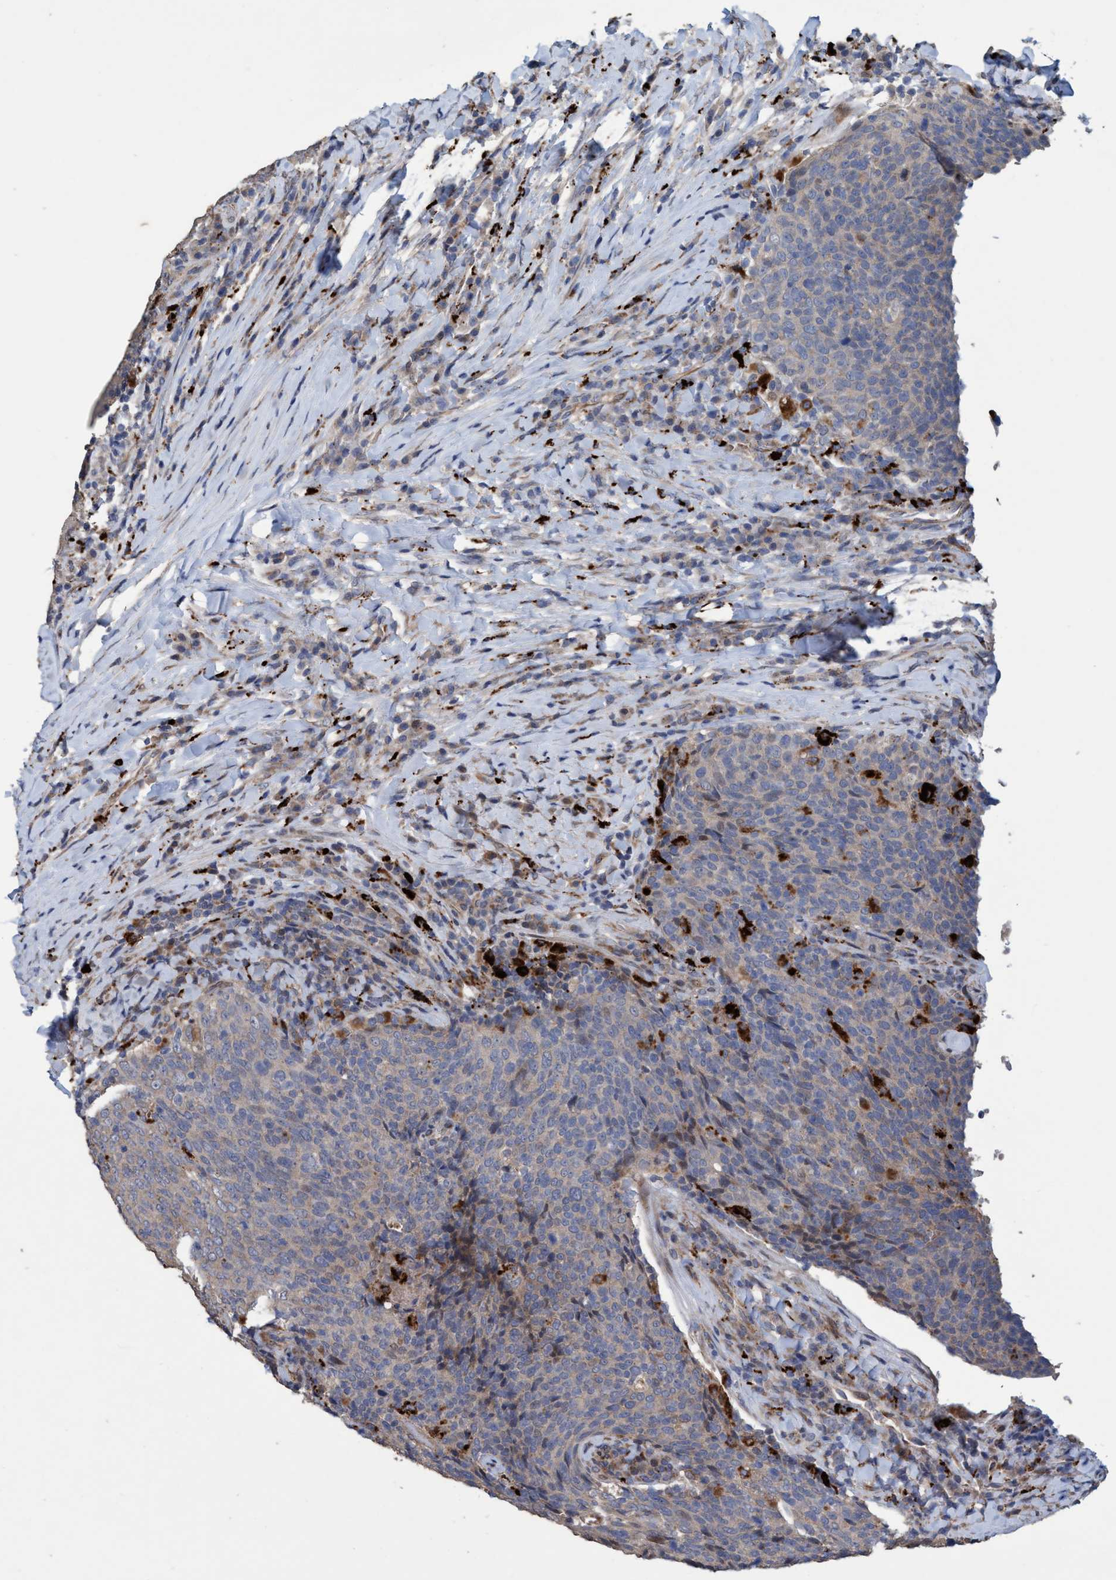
{"staining": {"intensity": "moderate", "quantity": "<25%", "location": "cytoplasmic/membranous"}, "tissue": "head and neck cancer", "cell_type": "Tumor cells", "image_type": "cancer", "snomed": [{"axis": "morphology", "description": "Squamous cell carcinoma, NOS"}, {"axis": "morphology", "description": "Squamous cell carcinoma, metastatic, NOS"}, {"axis": "topography", "description": "Lymph node"}, {"axis": "topography", "description": "Head-Neck"}], "caption": "Protein analysis of head and neck metastatic squamous cell carcinoma tissue displays moderate cytoplasmic/membranous positivity in about <25% of tumor cells.", "gene": "BBS9", "patient": {"sex": "male", "age": 62}}